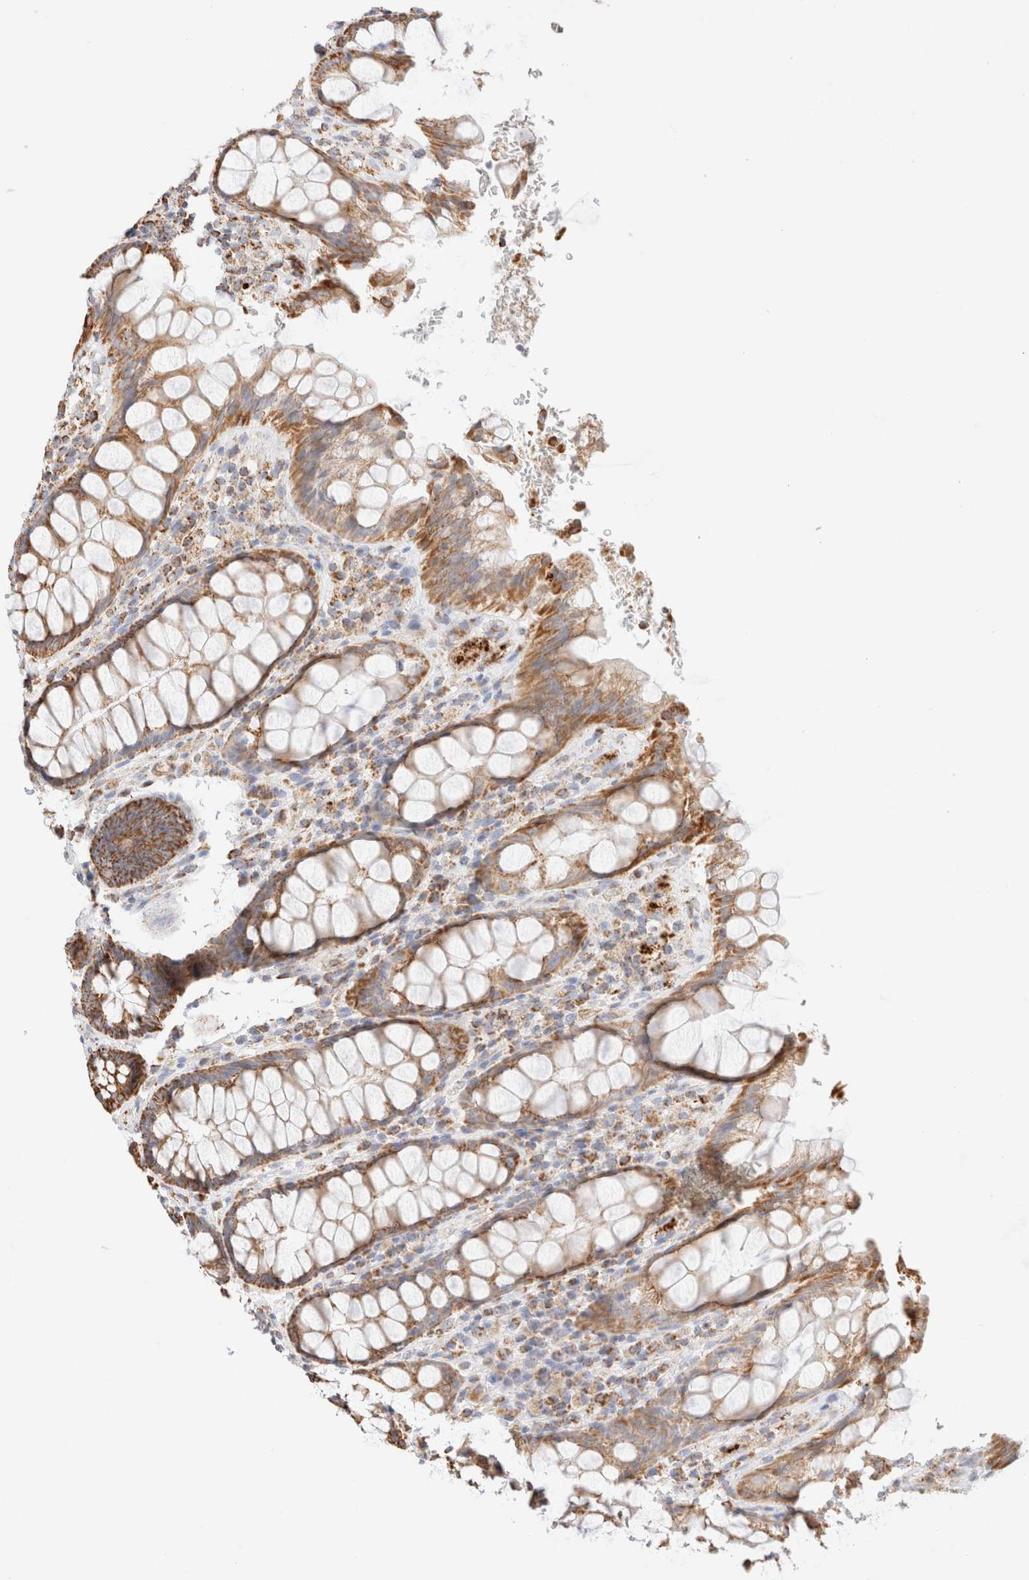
{"staining": {"intensity": "strong", "quantity": ">75%", "location": "cytoplasmic/membranous"}, "tissue": "rectum", "cell_type": "Glandular cells", "image_type": "normal", "snomed": [{"axis": "morphology", "description": "Normal tissue, NOS"}, {"axis": "topography", "description": "Rectum"}], "caption": "DAB immunohistochemical staining of normal rectum demonstrates strong cytoplasmic/membranous protein expression in about >75% of glandular cells.", "gene": "PHB2", "patient": {"sex": "male", "age": 64}}